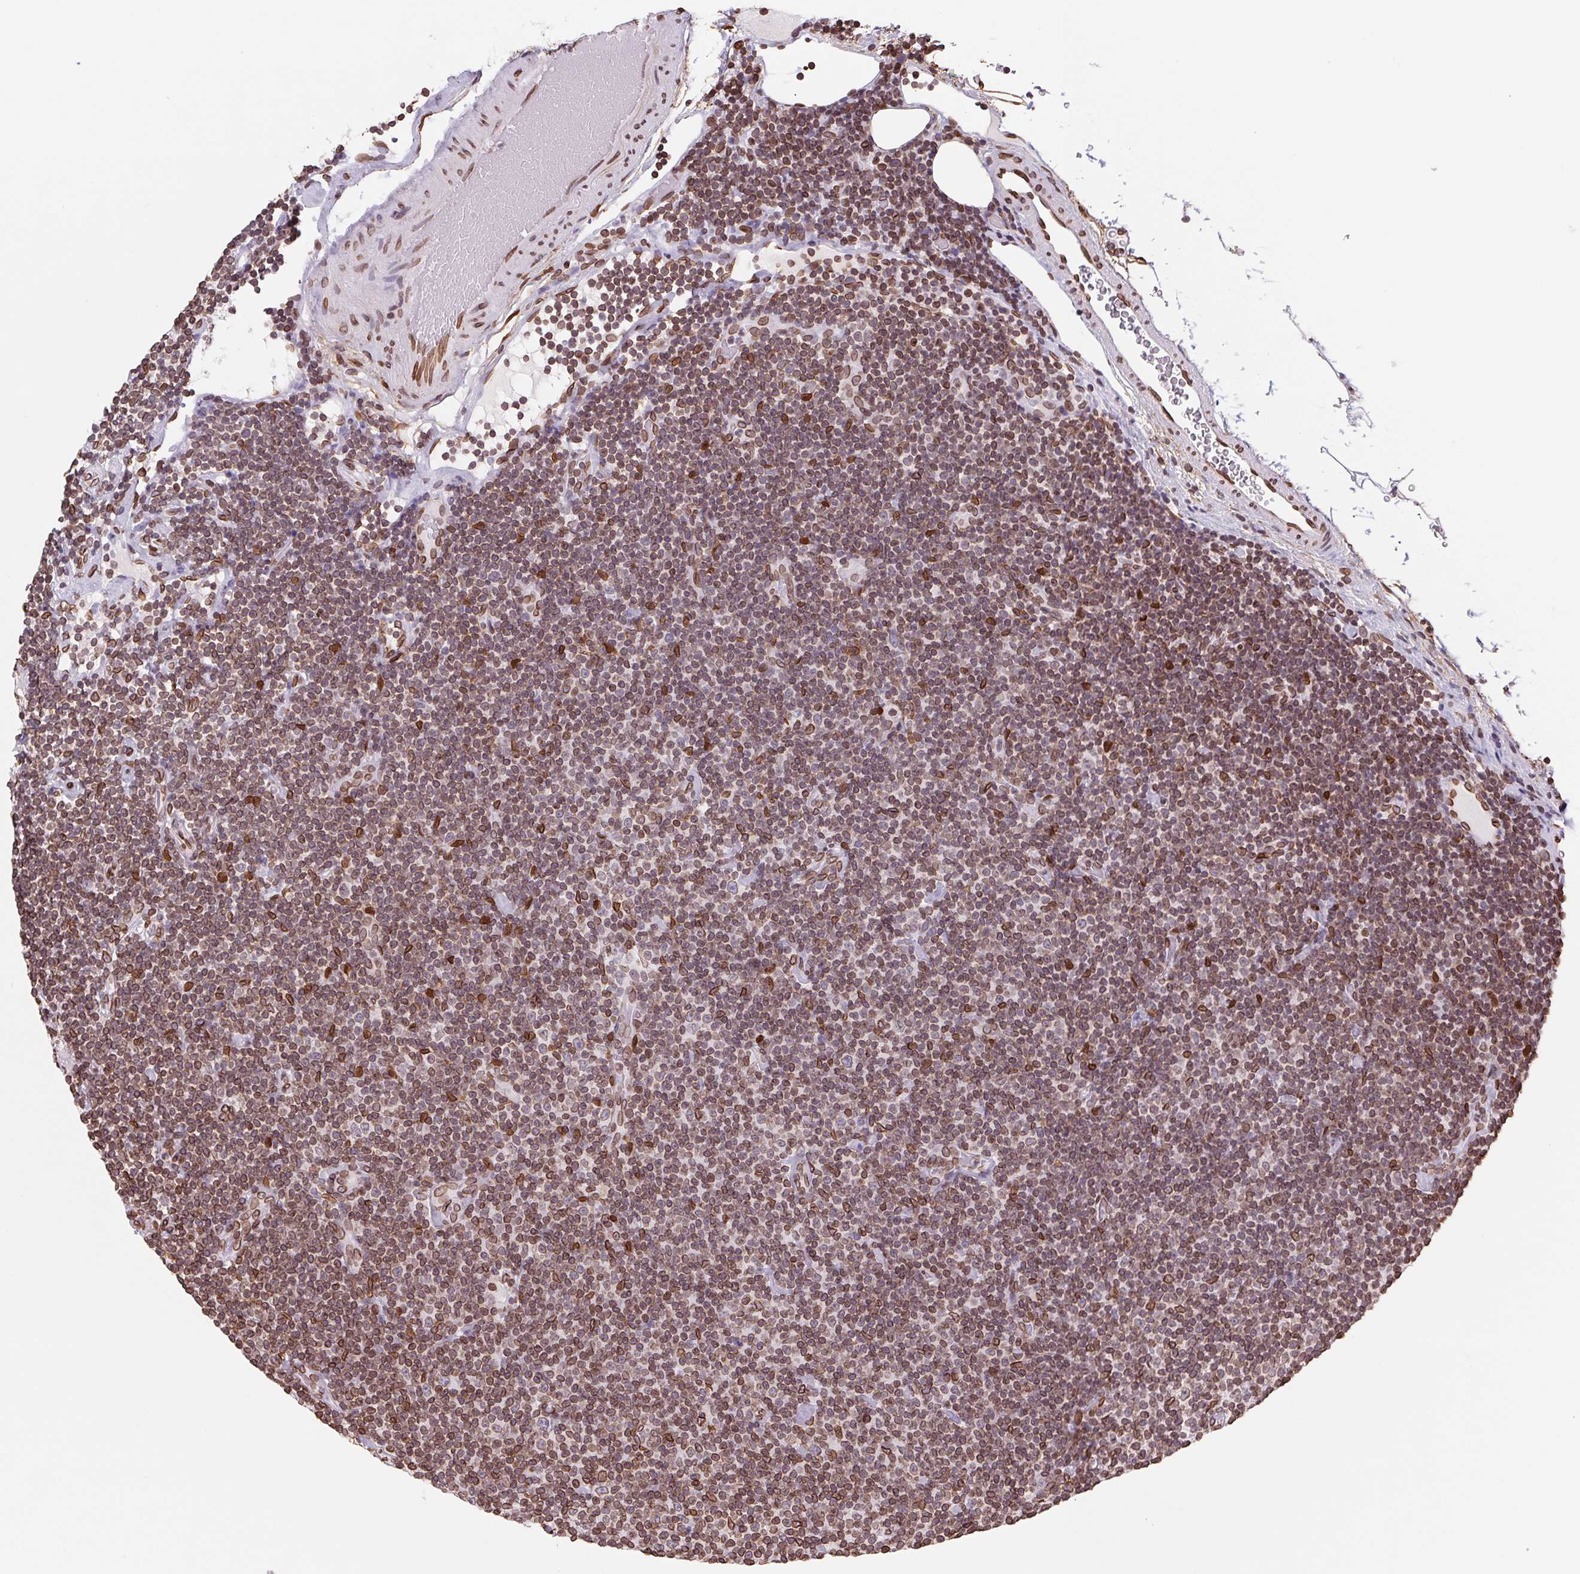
{"staining": {"intensity": "moderate", "quantity": ">75%", "location": "cytoplasmic/membranous,nuclear"}, "tissue": "lymphoma", "cell_type": "Tumor cells", "image_type": "cancer", "snomed": [{"axis": "morphology", "description": "Malignant lymphoma, non-Hodgkin's type, Low grade"}, {"axis": "topography", "description": "Lymph node"}], "caption": "IHC (DAB) staining of human lymphoma exhibits moderate cytoplasmic/membranous and nuclear protein expression in approximately >75% of tumor cells.", "gene": "LMNB2", "patient": {"sex": "male", "age": 81}}